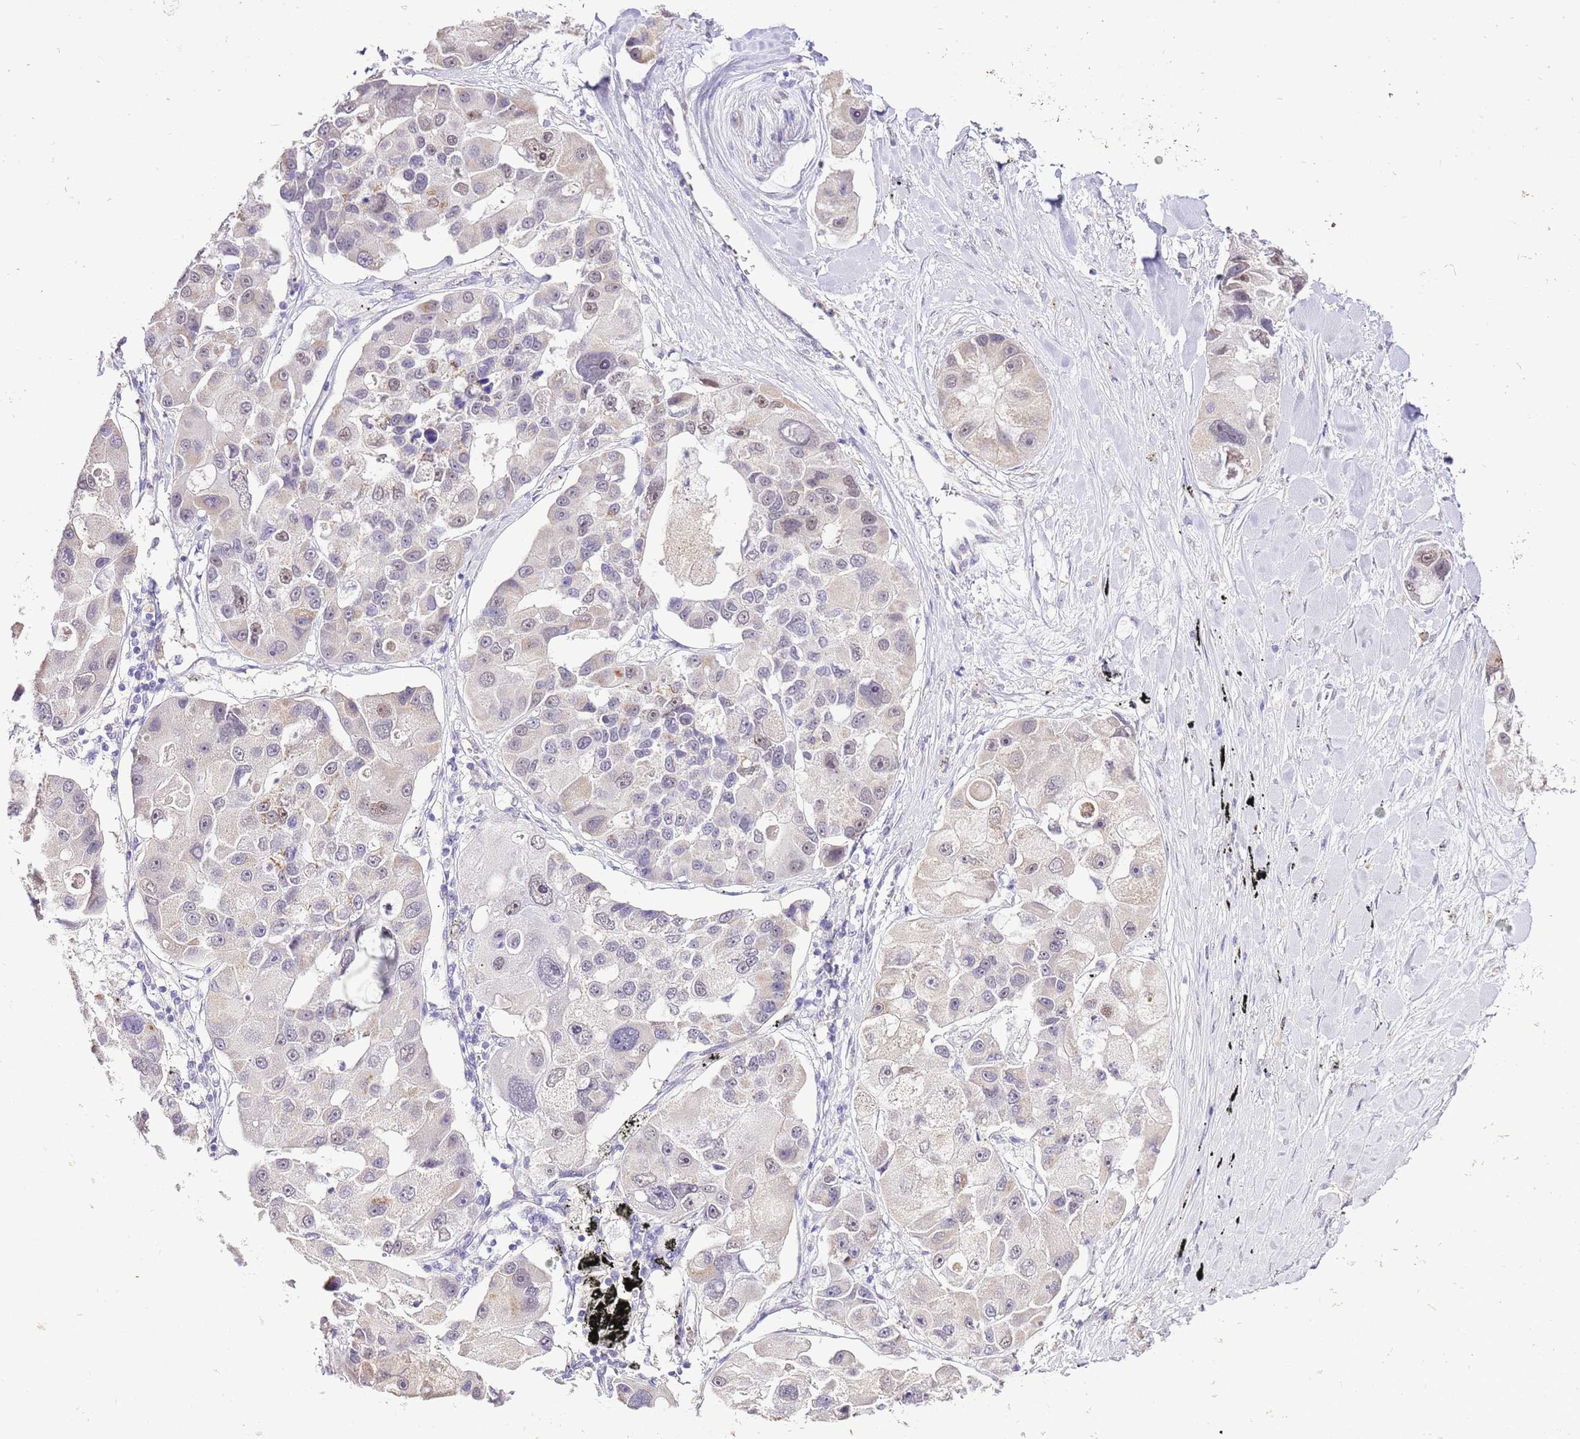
{"staining": {"intensity": "weak", "quantity": "25%-75%", "location": "nuclear"}, "tissue": "lung cancer", "cell_type": "Tumor cells", "image_type": "cancer", "snomed": [{"axis": "morphology", "description": "Adenocarcinoma, NOS"}, {"axis": "topography", "description": "Lung"}], "caption": "An IHC photomicrograph of neoplastic tissue is shown. Protein staining in brown highlights weak nuclear positivity in lung cancer (adenocarcinoma) within tumor cells.", "gene": "IZUMO4", "patient": {"sex": "female", "age": 54}}